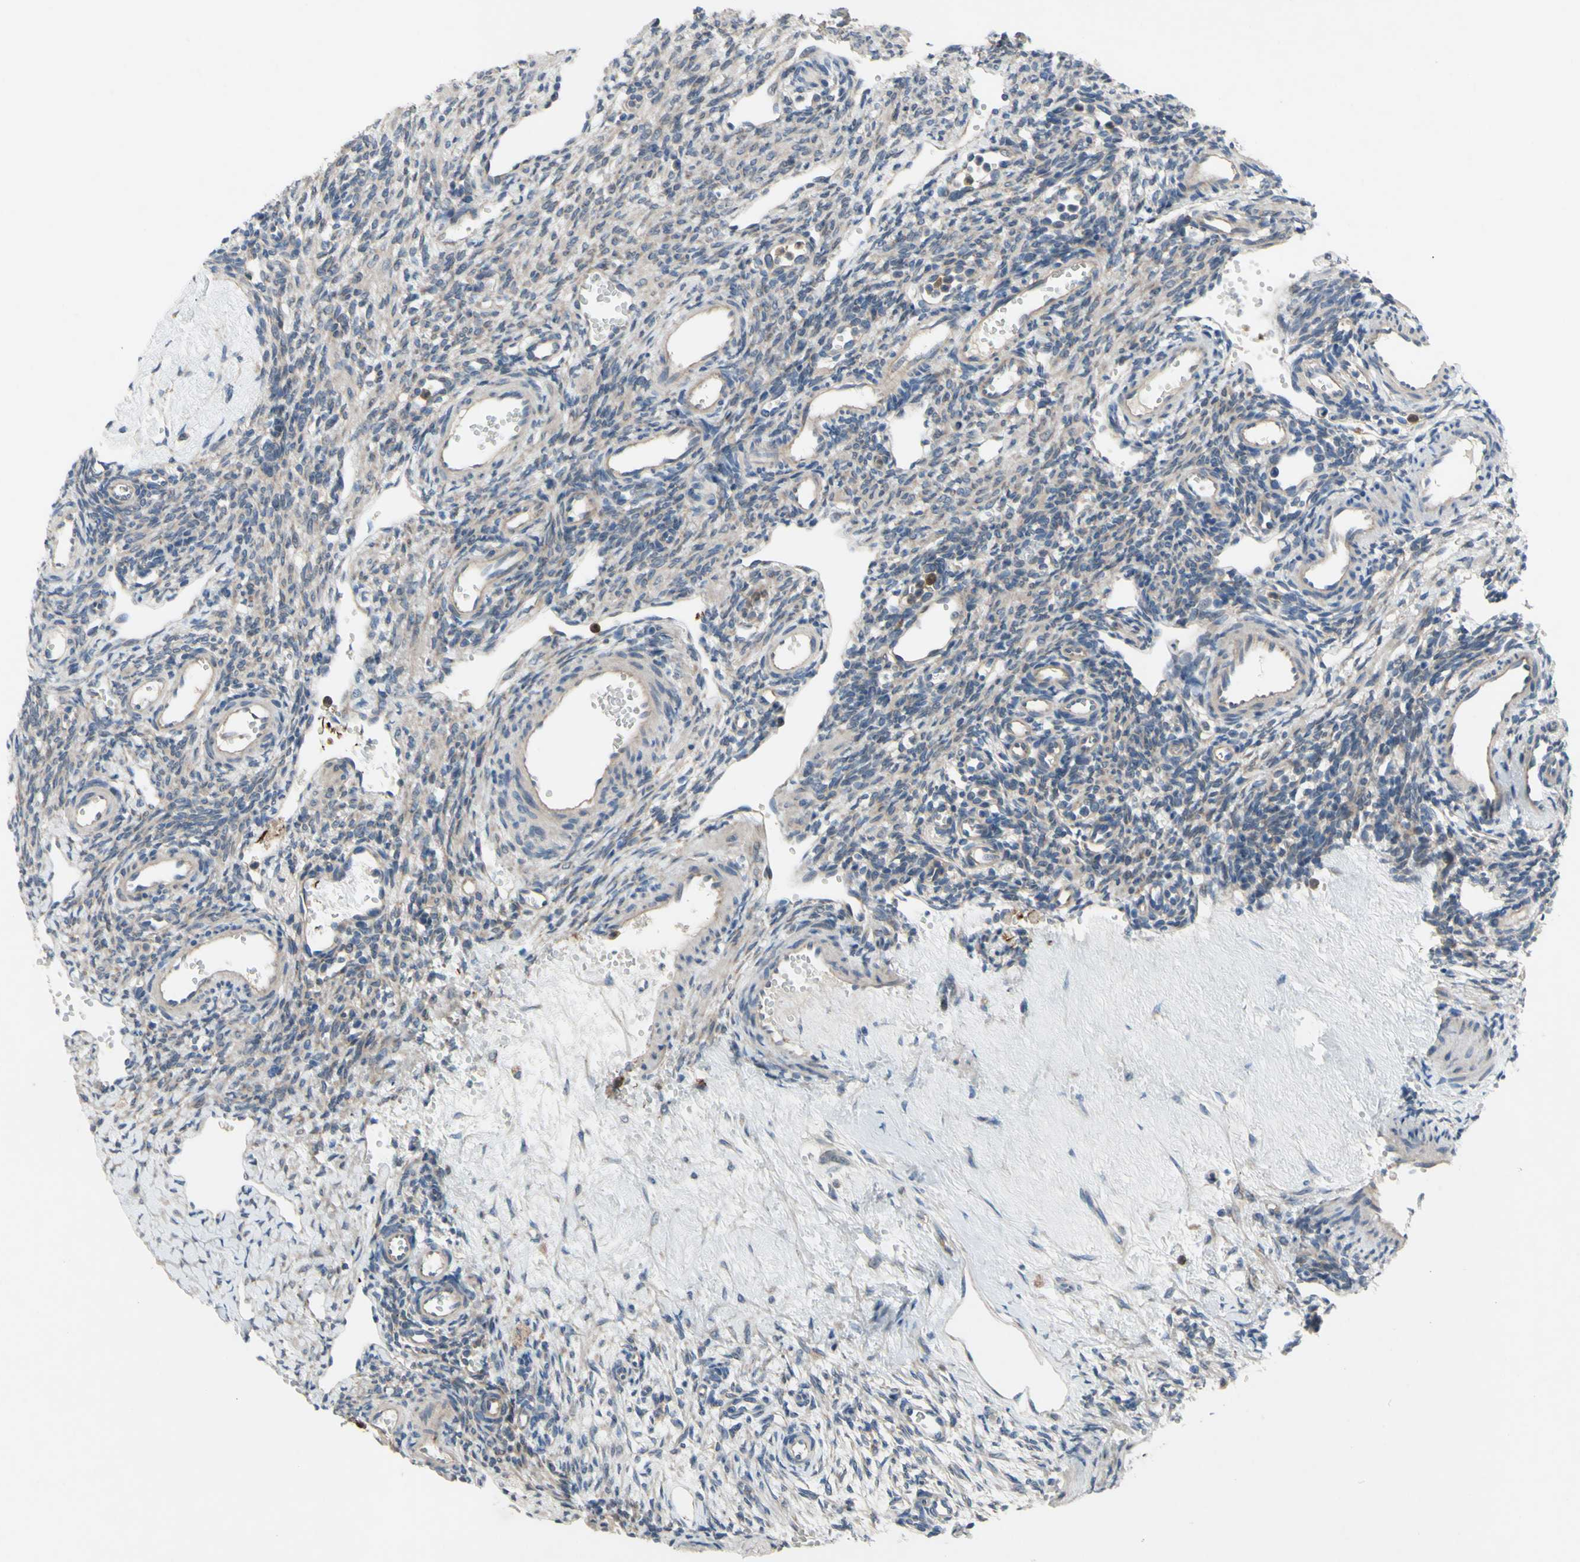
{"staining": {"intensity": "weak", "quantity": ">75%", "location": "cytoplasmic/membranous"}, "tissue": "ovary", "cell_type": "Follicle cells", "image_type": "normal", "snomed": [{"axis": "morphology", "description": "Normal tissue, NOS"}, {"axis": "topography", "description": "Ovary"}], "caption": "DAB (3,3'-diaminobenzidine) immunohistochemical staining of benign human ovary reveals weak cytoplasmic/membranous protein expression in approximately >75% of follicle cells. The protein of interest is stained brown, and the nuclei are stained in blue (DAB (3,3'-diaminobenzidine) IHC with brightfield microscopy, high magnification).", "gene": "GRAMD2B", "patient": {"sex": "female", "age": 33}}